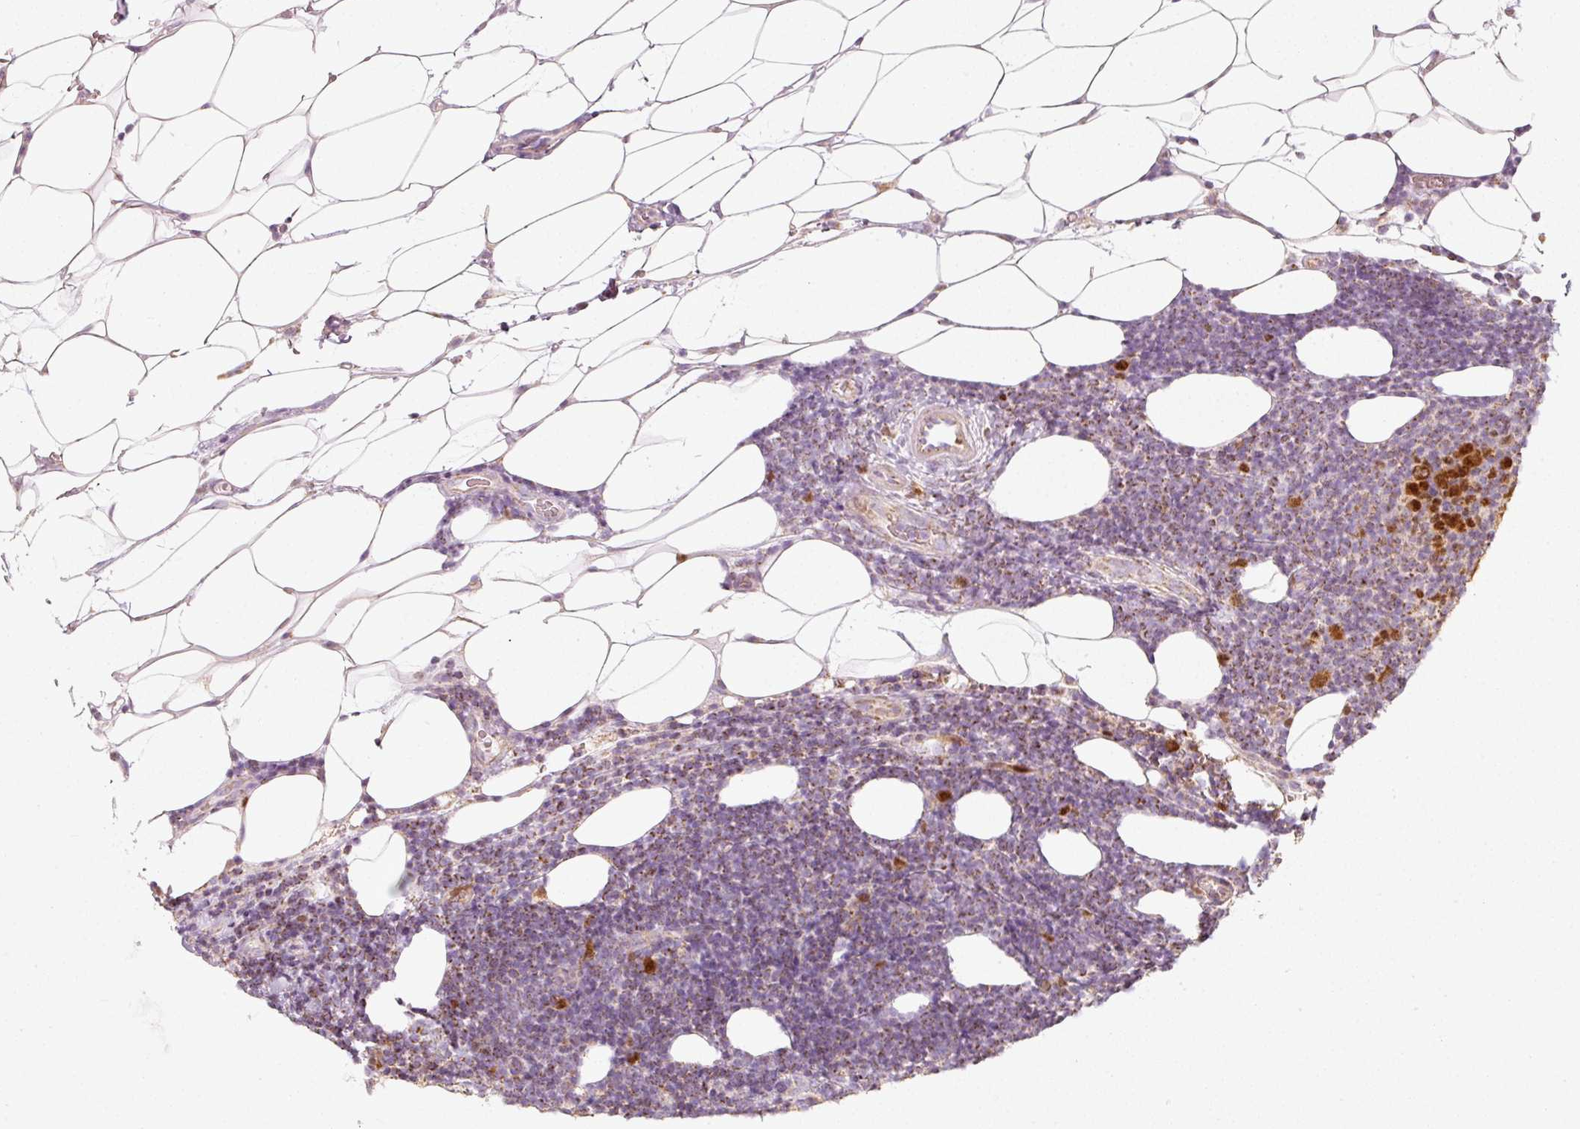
{"staining": {"intensity": "strong", "quantity": "25%-75%", "location": "nuclear"}, "tissue": "lymphoma", "cell_type": "Tumor cells", "image_type": "cancer", "snomed": [{"axis": "morphology", "description": "Malignant lymphoma, non-Hodgkin's type, Low grade"}, {"axis": "topography", "description": "Lymph node"}], "caption": "A photomicrograph of low-grade malignant lymphoma, non-Hodgkin's type stained for a protein demonstrates strong nuclear brown staining in tumor cells. (IHC, brightfield microscopy, high magnification).", "gene": "DUT", "patient": {"sex": "male", "age": 66}}